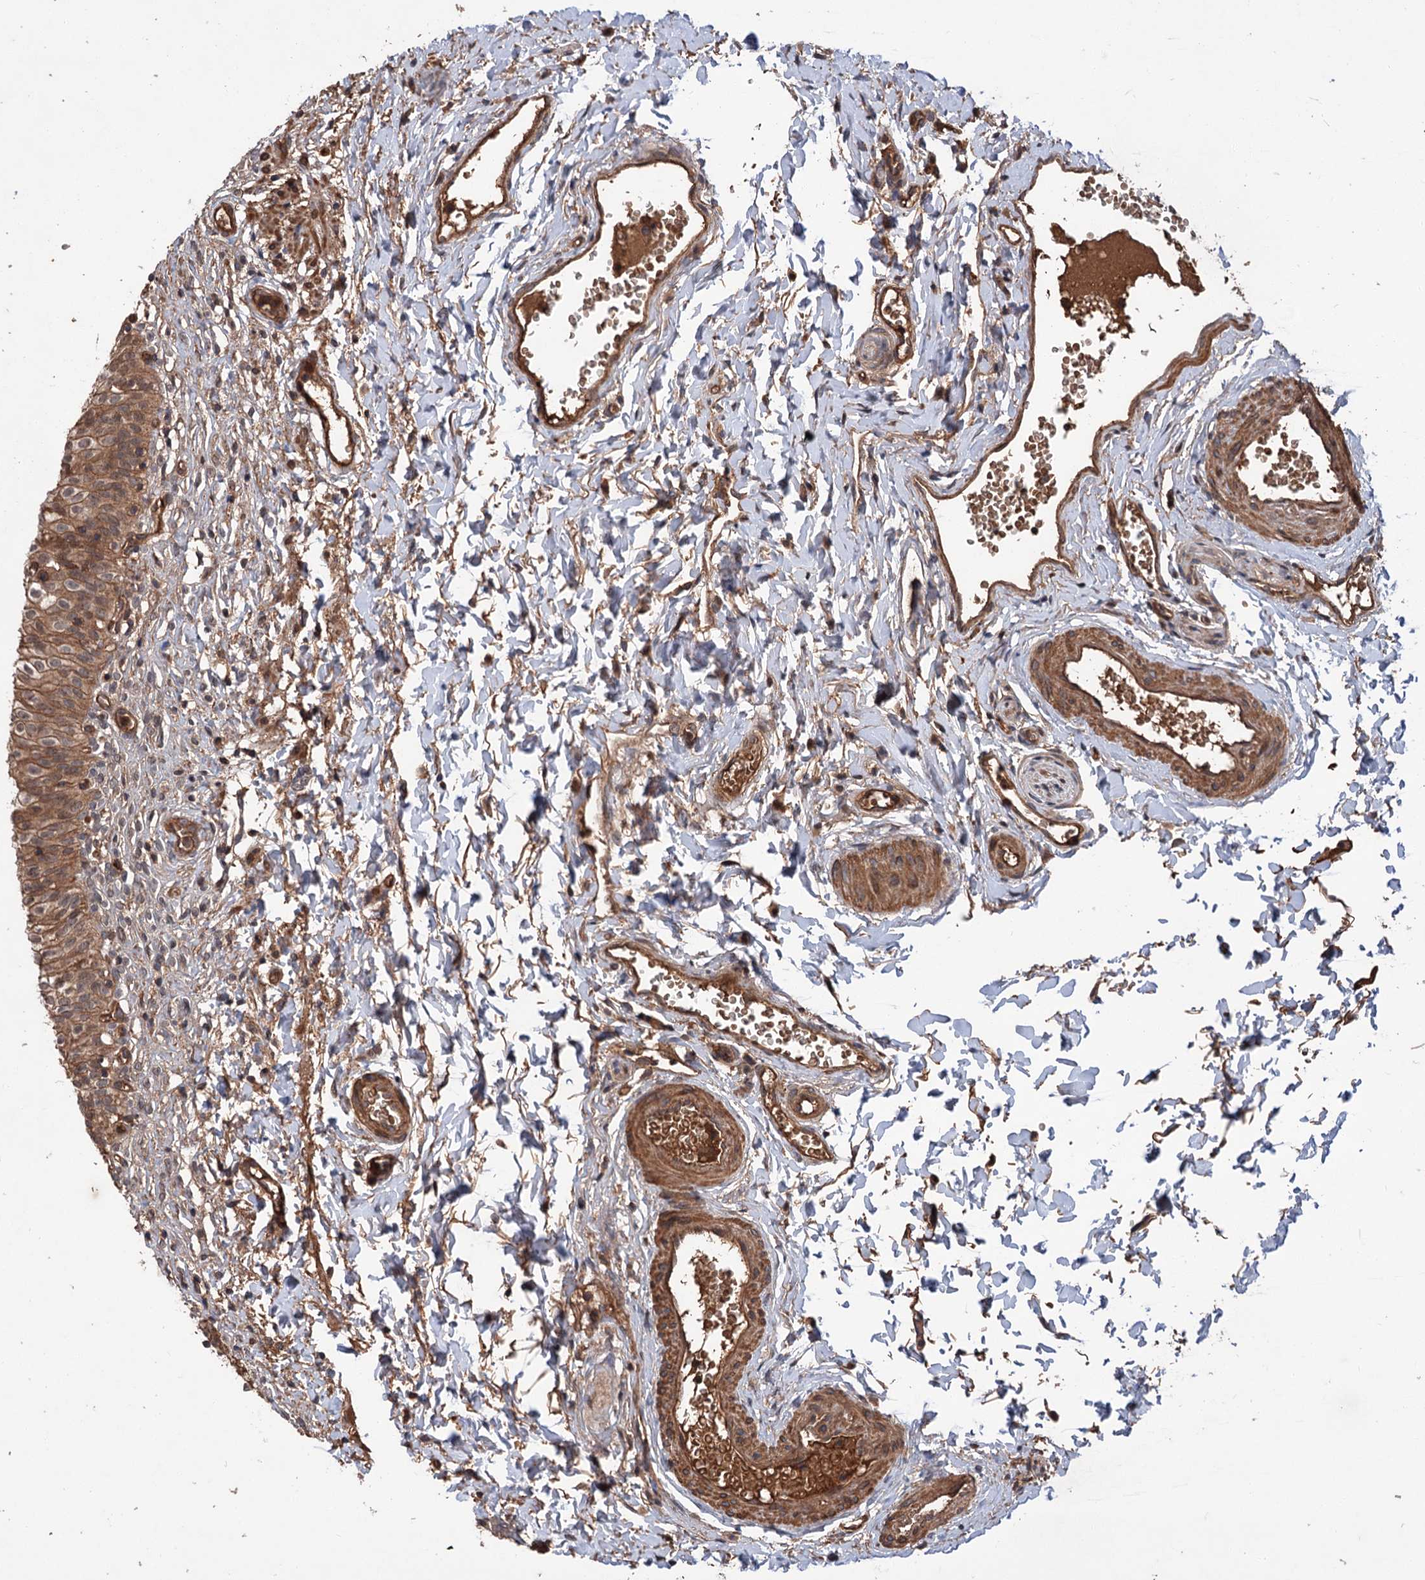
{"staining": {"intensity": "strong", "quantity": ">75%", "location": "cytoplasmic/membranous"}, "tissue": "urinary bladder", "cell_type": "Urothelial cells", "image_type": "normal", "snomed": [{"axis": "morphology", "description": "Normal tissue, NOS"}, {"axis": "topography", "description": "Urinary bladder"}], "caption": "Urothelial cells show high levels of strong cytoplasmic/membranous staining in about >75% of cells in normal urinary bladder.", "gene": "ADK", "patient": {"sex": "male", "age": 55}}